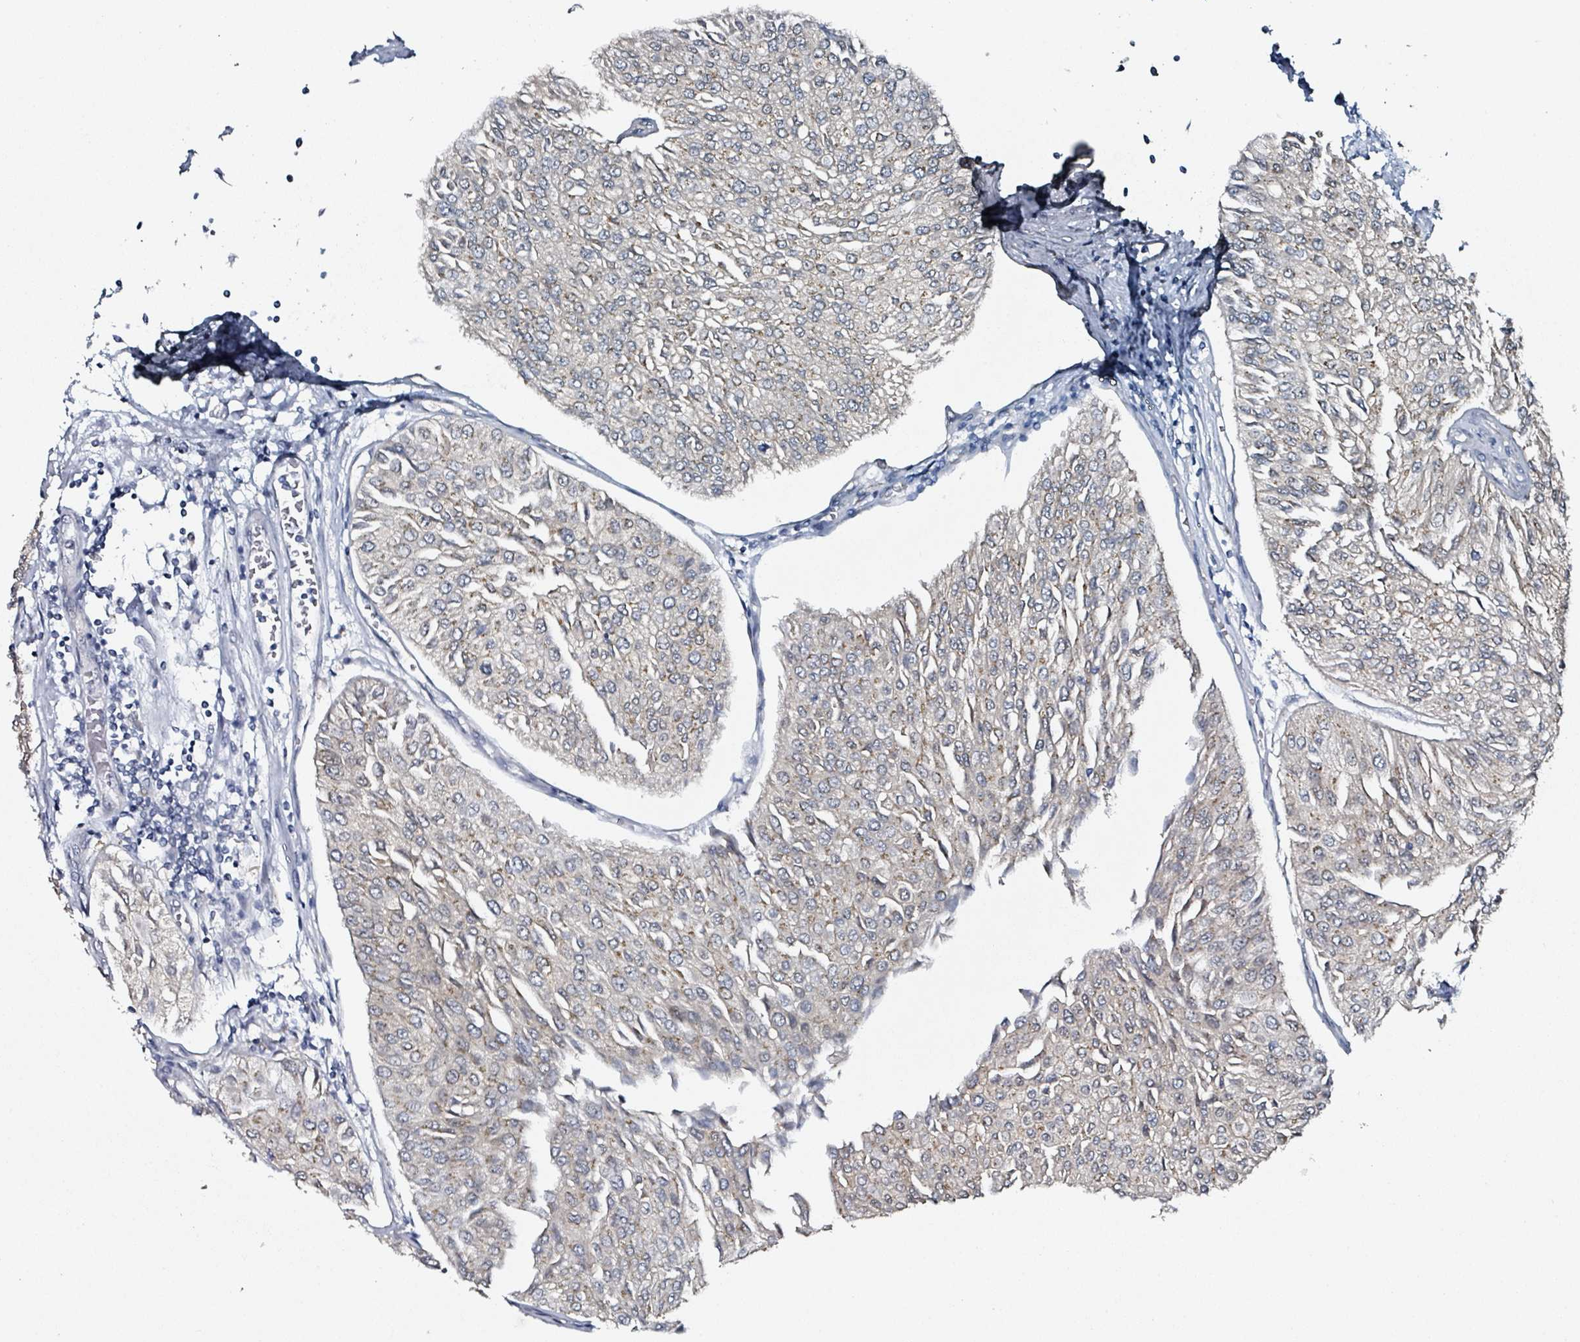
{"staining": {"intensity": "moderate", "quantity": "<25%", "location": "cytoplasmic/membranous"}, "tissue": "urothelial cancer", "cell_type": "Tumor cells", "image_type": "cancer", "snomed": [{"axis": "morphology", "description": "Urothelial carcinoma, Low grade"}, {"axis": "topography", "description": "Urinary bladder"}], "caption": "Protein staining demonstrates moderate cytoplasmic/membranous staining in about <25% of tumor cells in low-grade urothelial carcinoma.", "gene": "B3GAT3", "patient": {"sex": "male", "age": 67}}